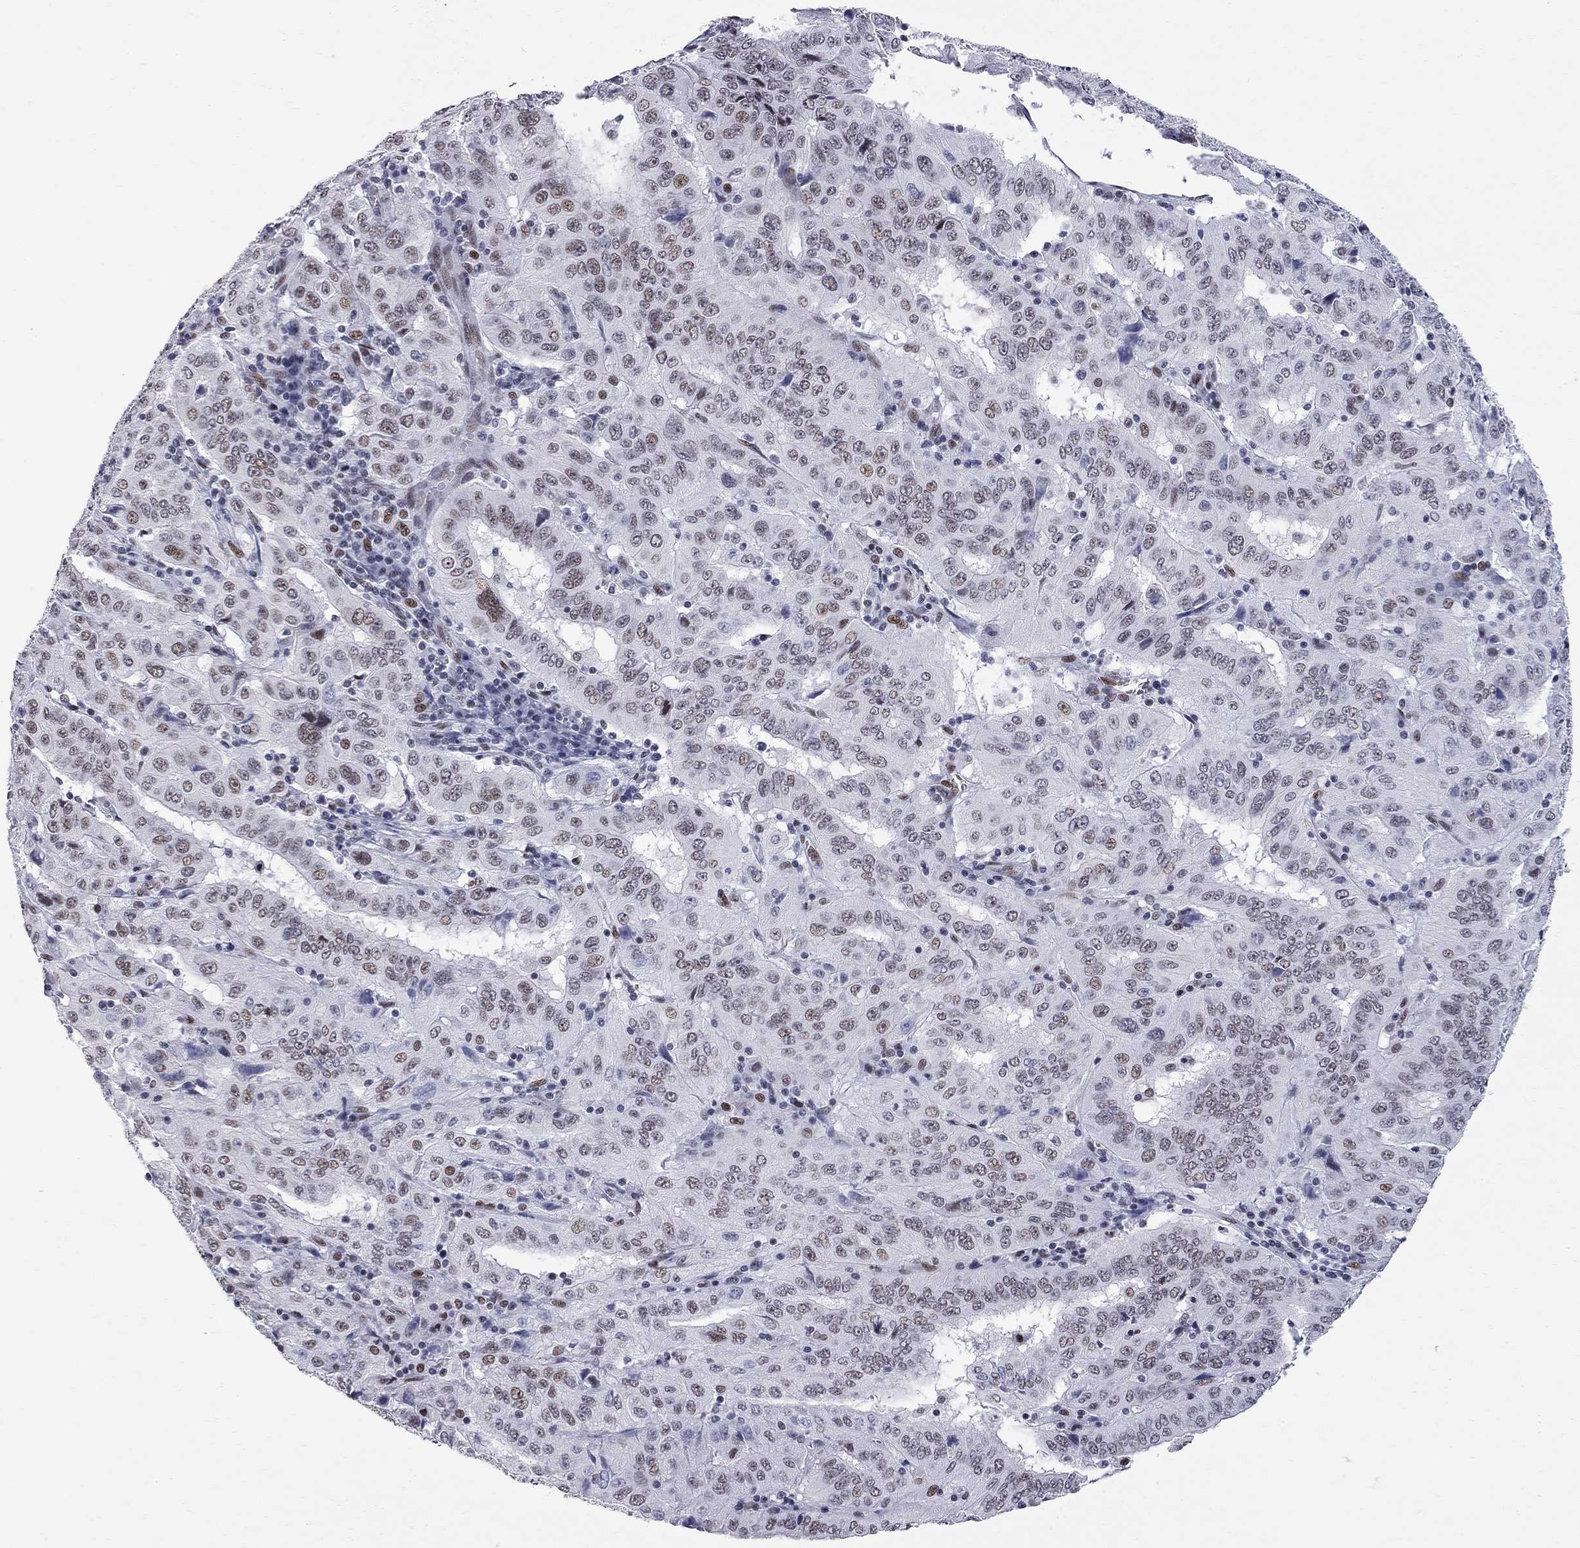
{"staining": {"intensity": "weak", "quantity": "25%-75%", "location": "nuclear"}, "tissue": "pancreatic cancer", "cell_type": "Tumor cells", "image_type": "cancer", "snomed": [{"axis": "morphology", "description": "Adenocarcinoma, NOS"}, {"axis": "topography", "description": "Pancreas"}], "caption": "Adenocarcinoma (pancreatic) stained with a brown dye reveals weak nuclear positive positivity in approximately 25%-75% of tumor cells.", "gene": "ZBTB47", "patient": {"sex": "male", "age": 63}}